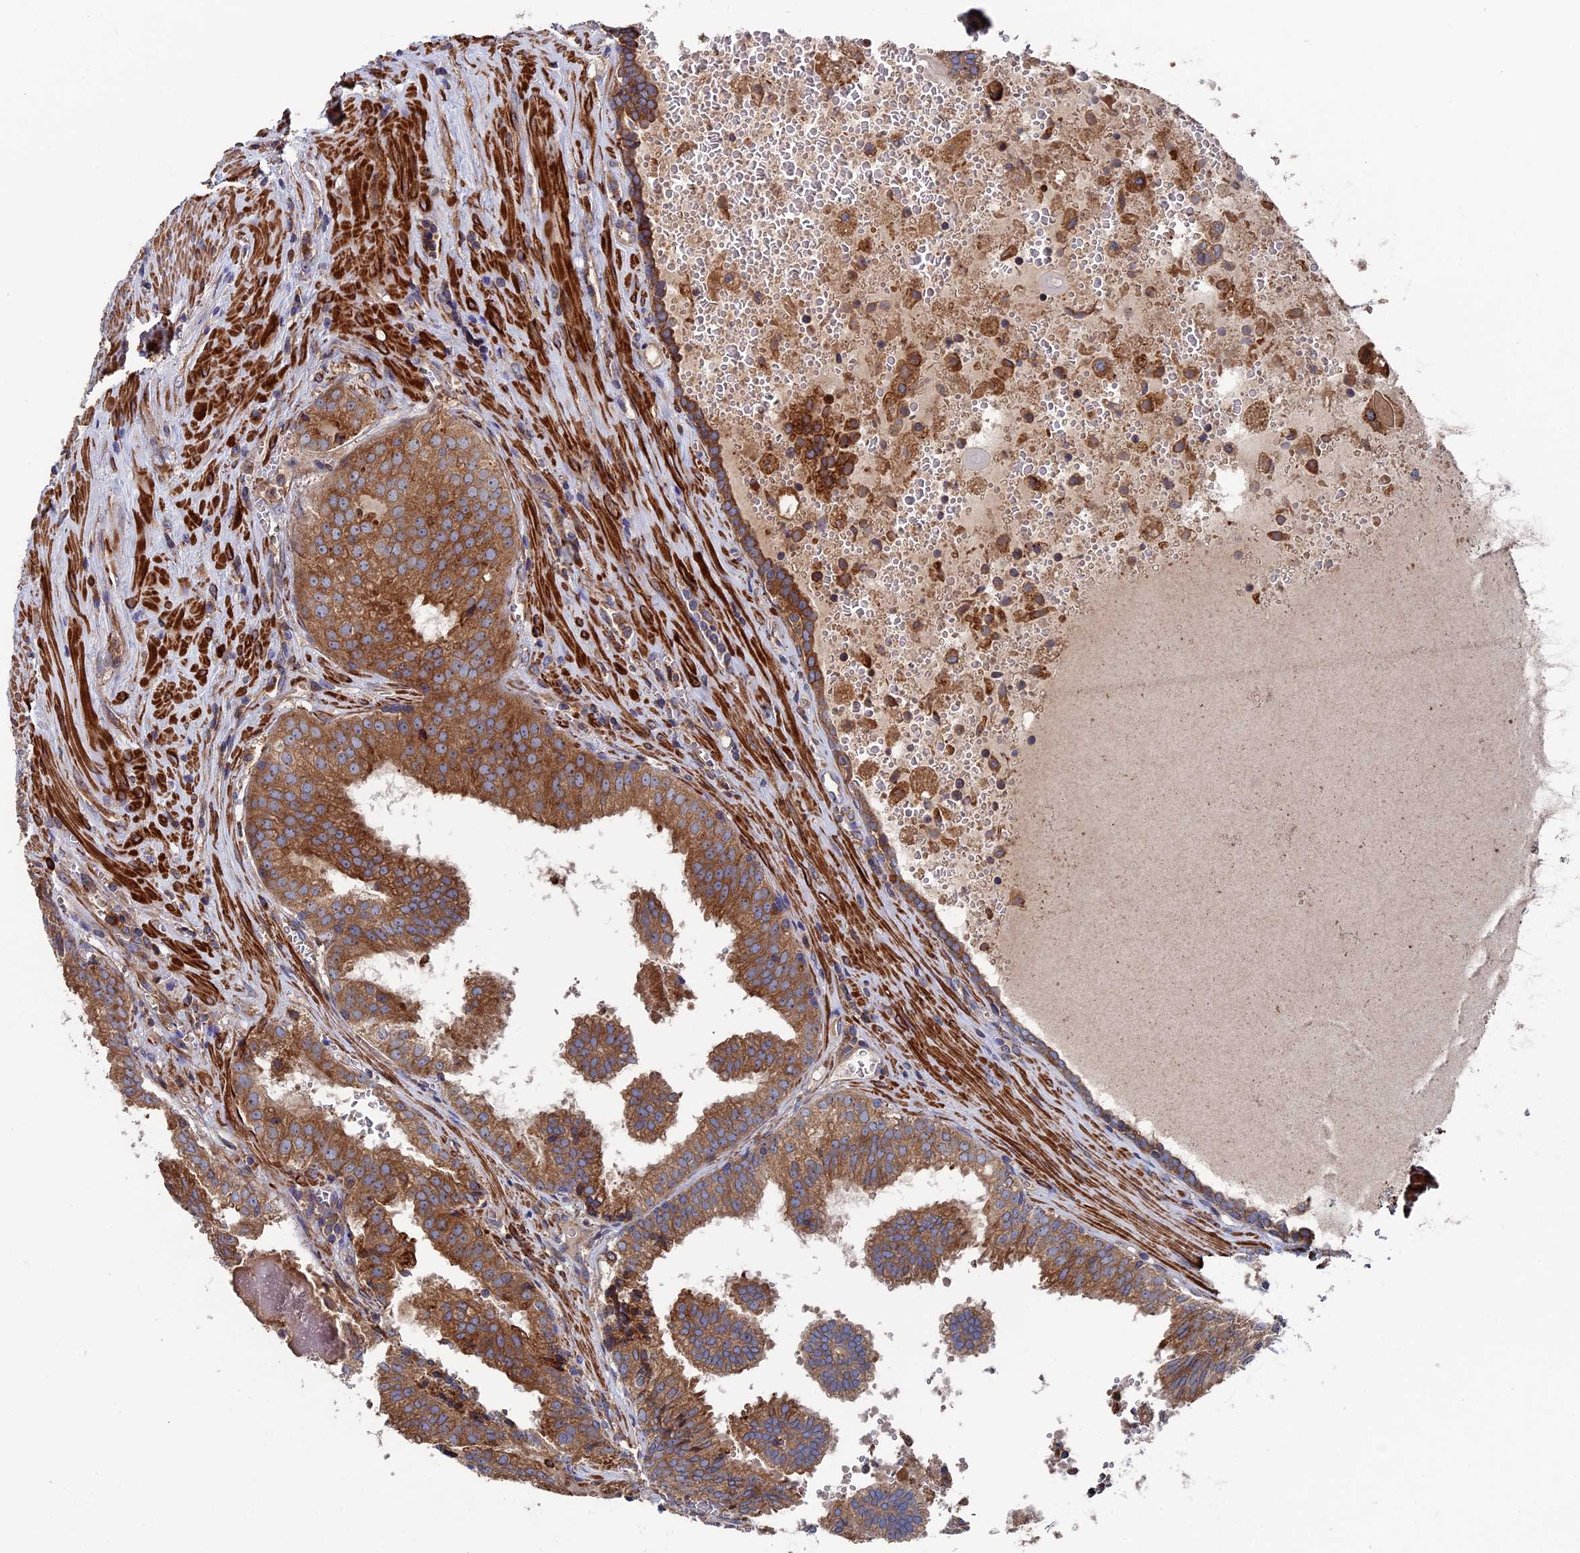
{"staining": {"intensity": "moderate", "quantity": ">75%", "location": "cytoplasmic/membranous"}, "tissue": "prostate cancer", "cell_type": "Tumor cells", "image_type": "cancer", "snomed": [{"axis": "morphology", "description": "Adenocarcinoma, High grade"}, {"axis": "topography", "description": "Prostate"}], "caption": "Tumor cells show moderate cytoplasmic/membranous staining in about >75% of cells in prostate cancer.", "gene": "DNAJC3", "patient": {"sex": "male", "age": 68}}